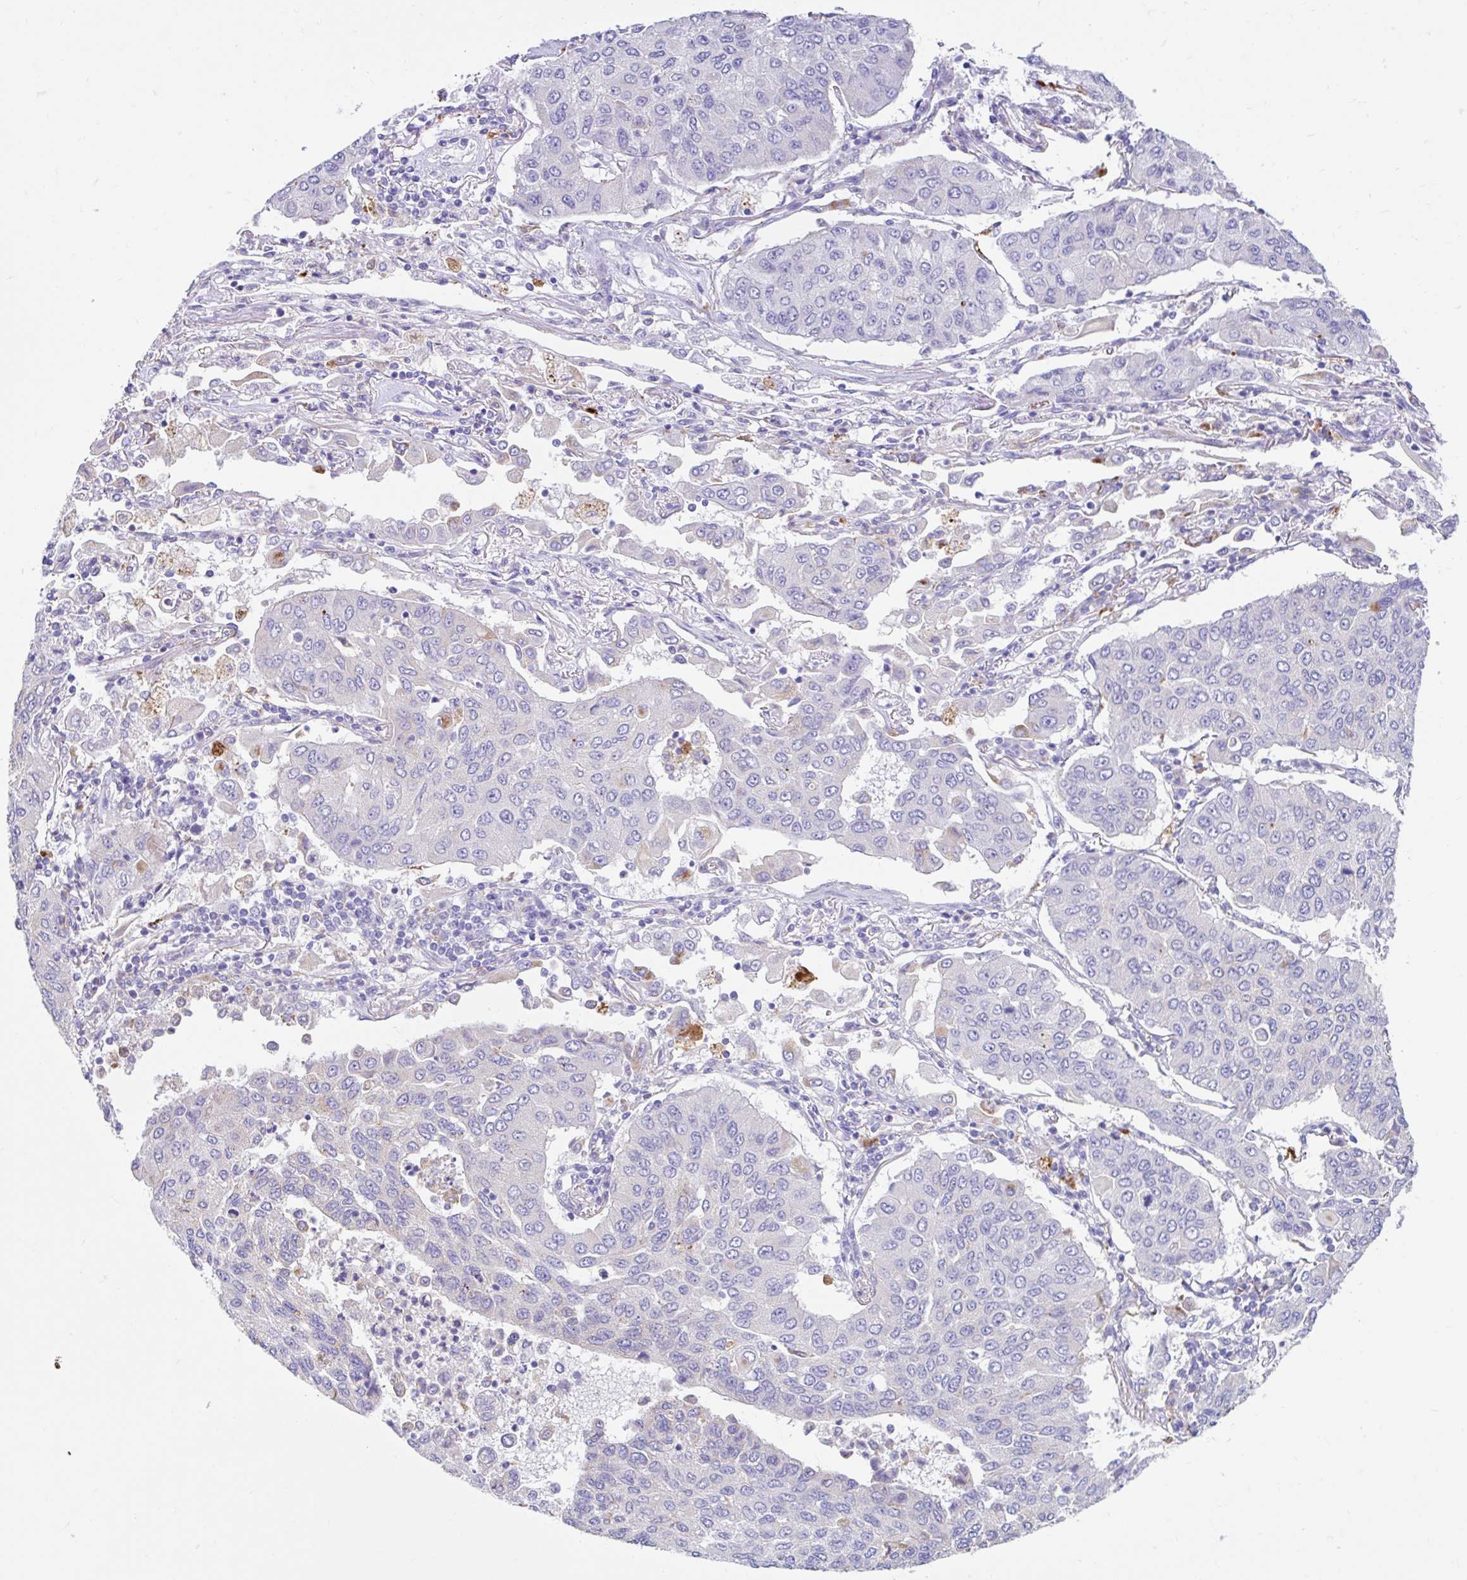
{"staining": {"intensity": "negative", "quantity": "none", "location": "none"}, "tissue": "lung cancer", "cell_type": "Tumor cells", "image_type": "cancer", "snomed": [{"axis": "morphology", "description": "Squamous cell carcinoma, NOS"}, {"axis": "topography", "description": "Lung"}], "caption": "DAB immunohistochemical staining of human lung squamous cell carcinoma shows no significant positivity in tumor cells.", "gene": "ZNF33A", "patient": {"sex": "male", "age": 74}}